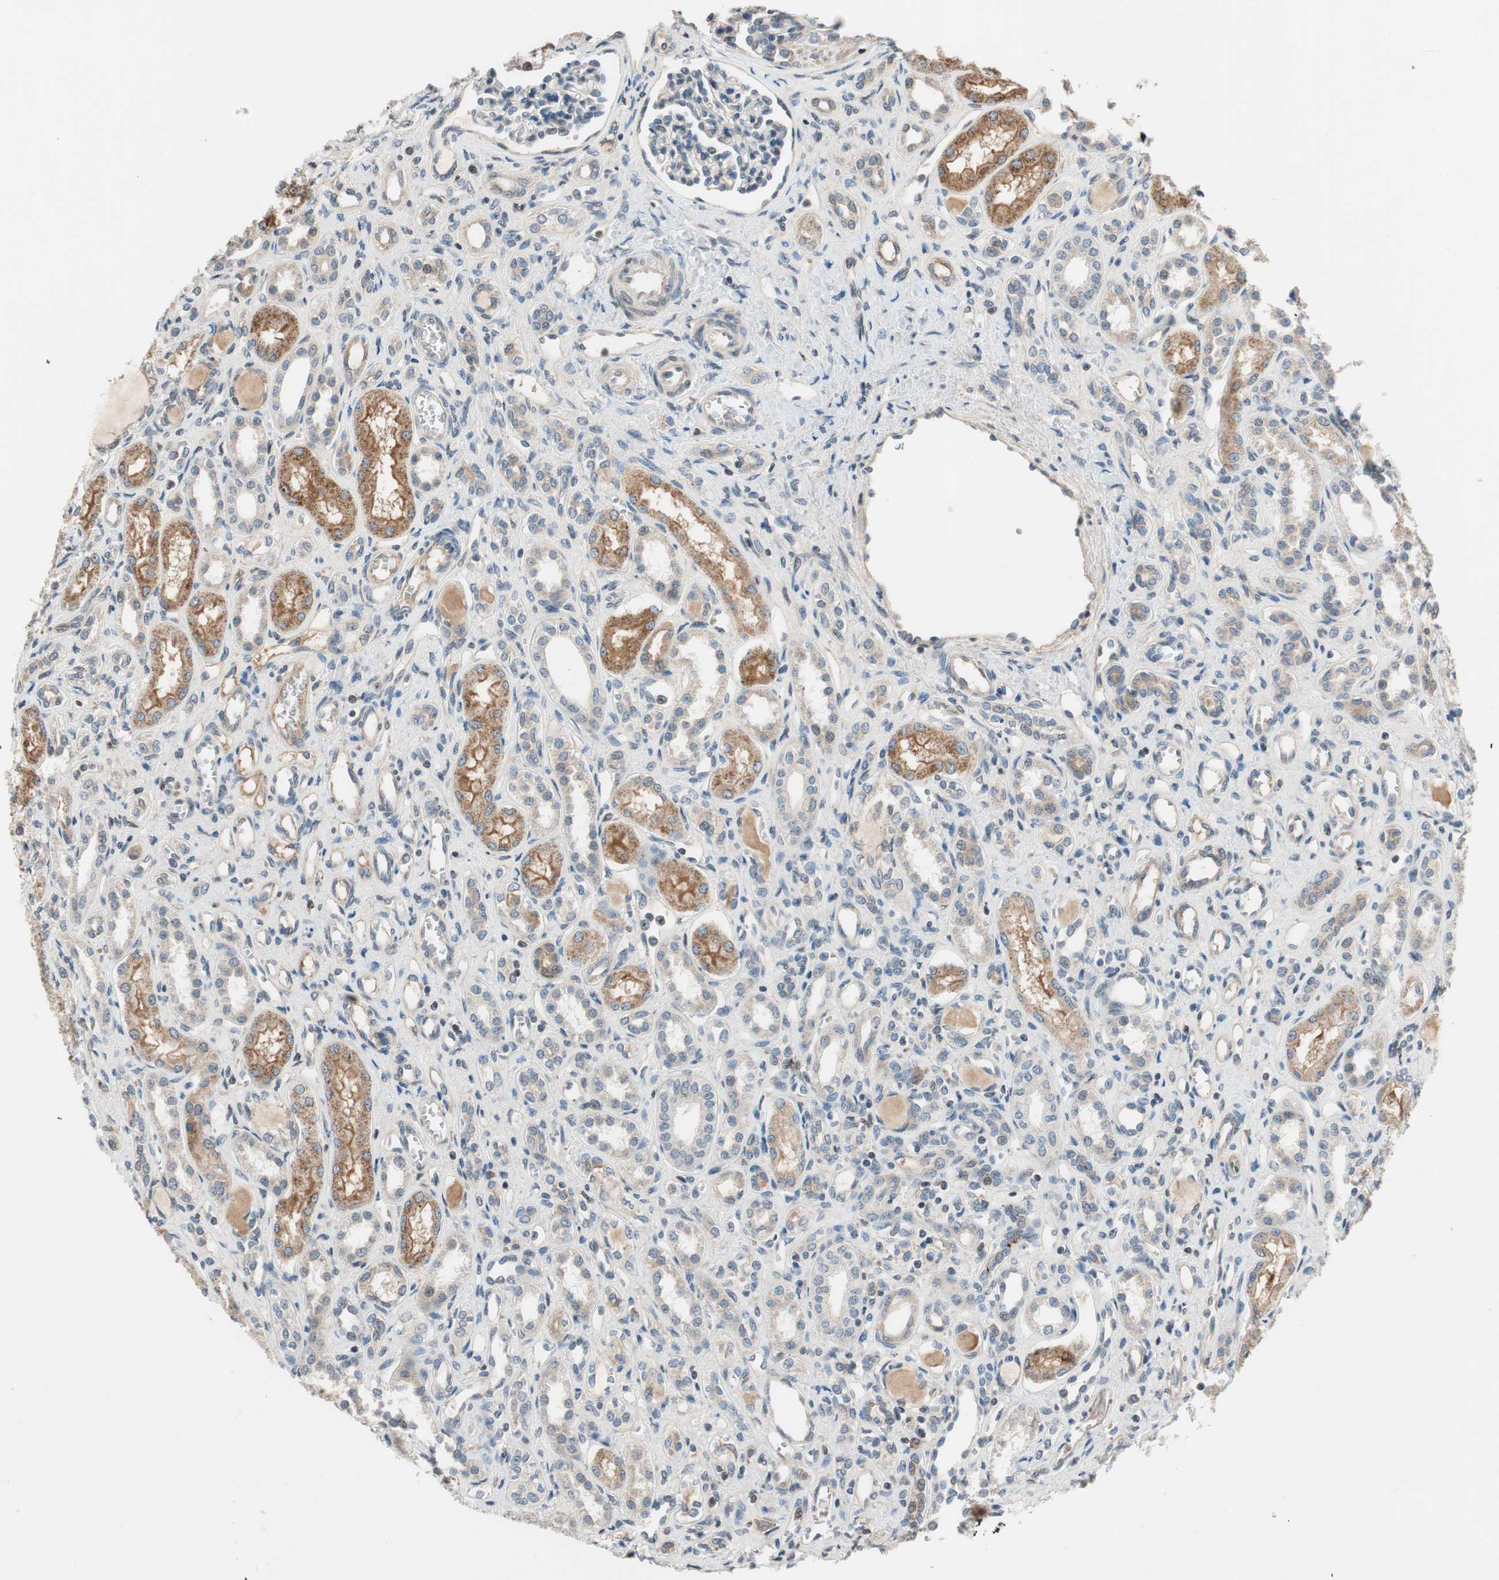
{"staining": {"intensity": "negative", "quantity": "none", "location": "none"}, "tissue": "kidney", "cell_type": "Cells in glomeruli", "image_type": "normal", "snomed": [{"axis": "morphology", "description": "Normal tissue, NOS"}, {"axis": "topography", "description": "Kidney"}], "caption": "The immunohistochemistry photomicrograph has no significant staining in cells in glomeruli of kidney.", "gene": "GCLM", "patient": {"sex": "male", "age": 7}}